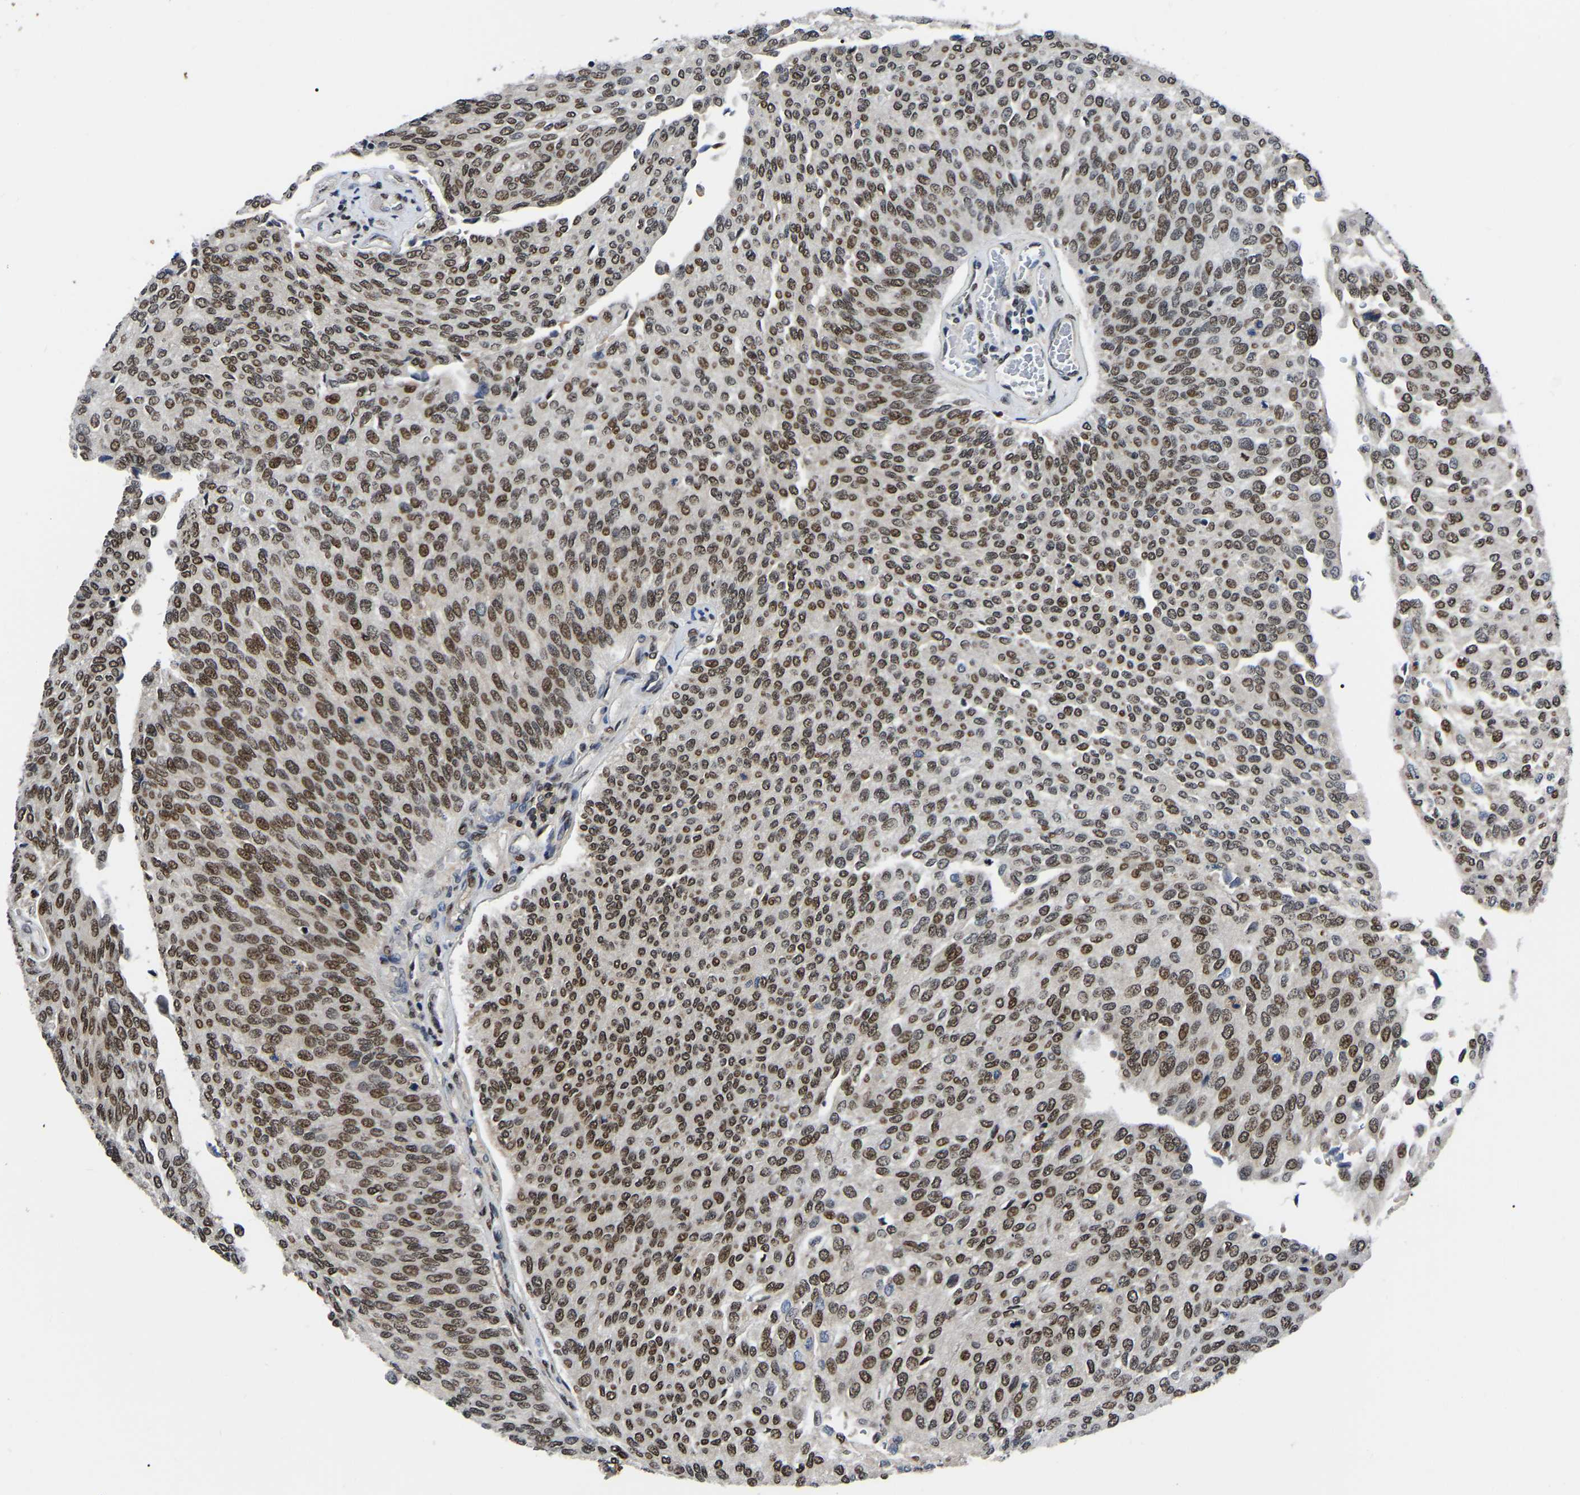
{"staining": {"intensity": "moderate", "quantity": ">75%", "location": "nuclear"}, "tissue": "urothelial cancer", "cell_type": "Tumor cells", "image_type": "cancer", "snomed": [{"axis": "morphology", "description": "Urothelial carcinoma, Low grade"}, {"axis": "topography", "description": "Urinary bladder"}], "caption": "A micrograph of human urothelial cancer stained for a protein displays moderate nuclear brown staining in tumor cells.", "gene": "TRIM35", "patient": {"sex": "female", "age": 79}}